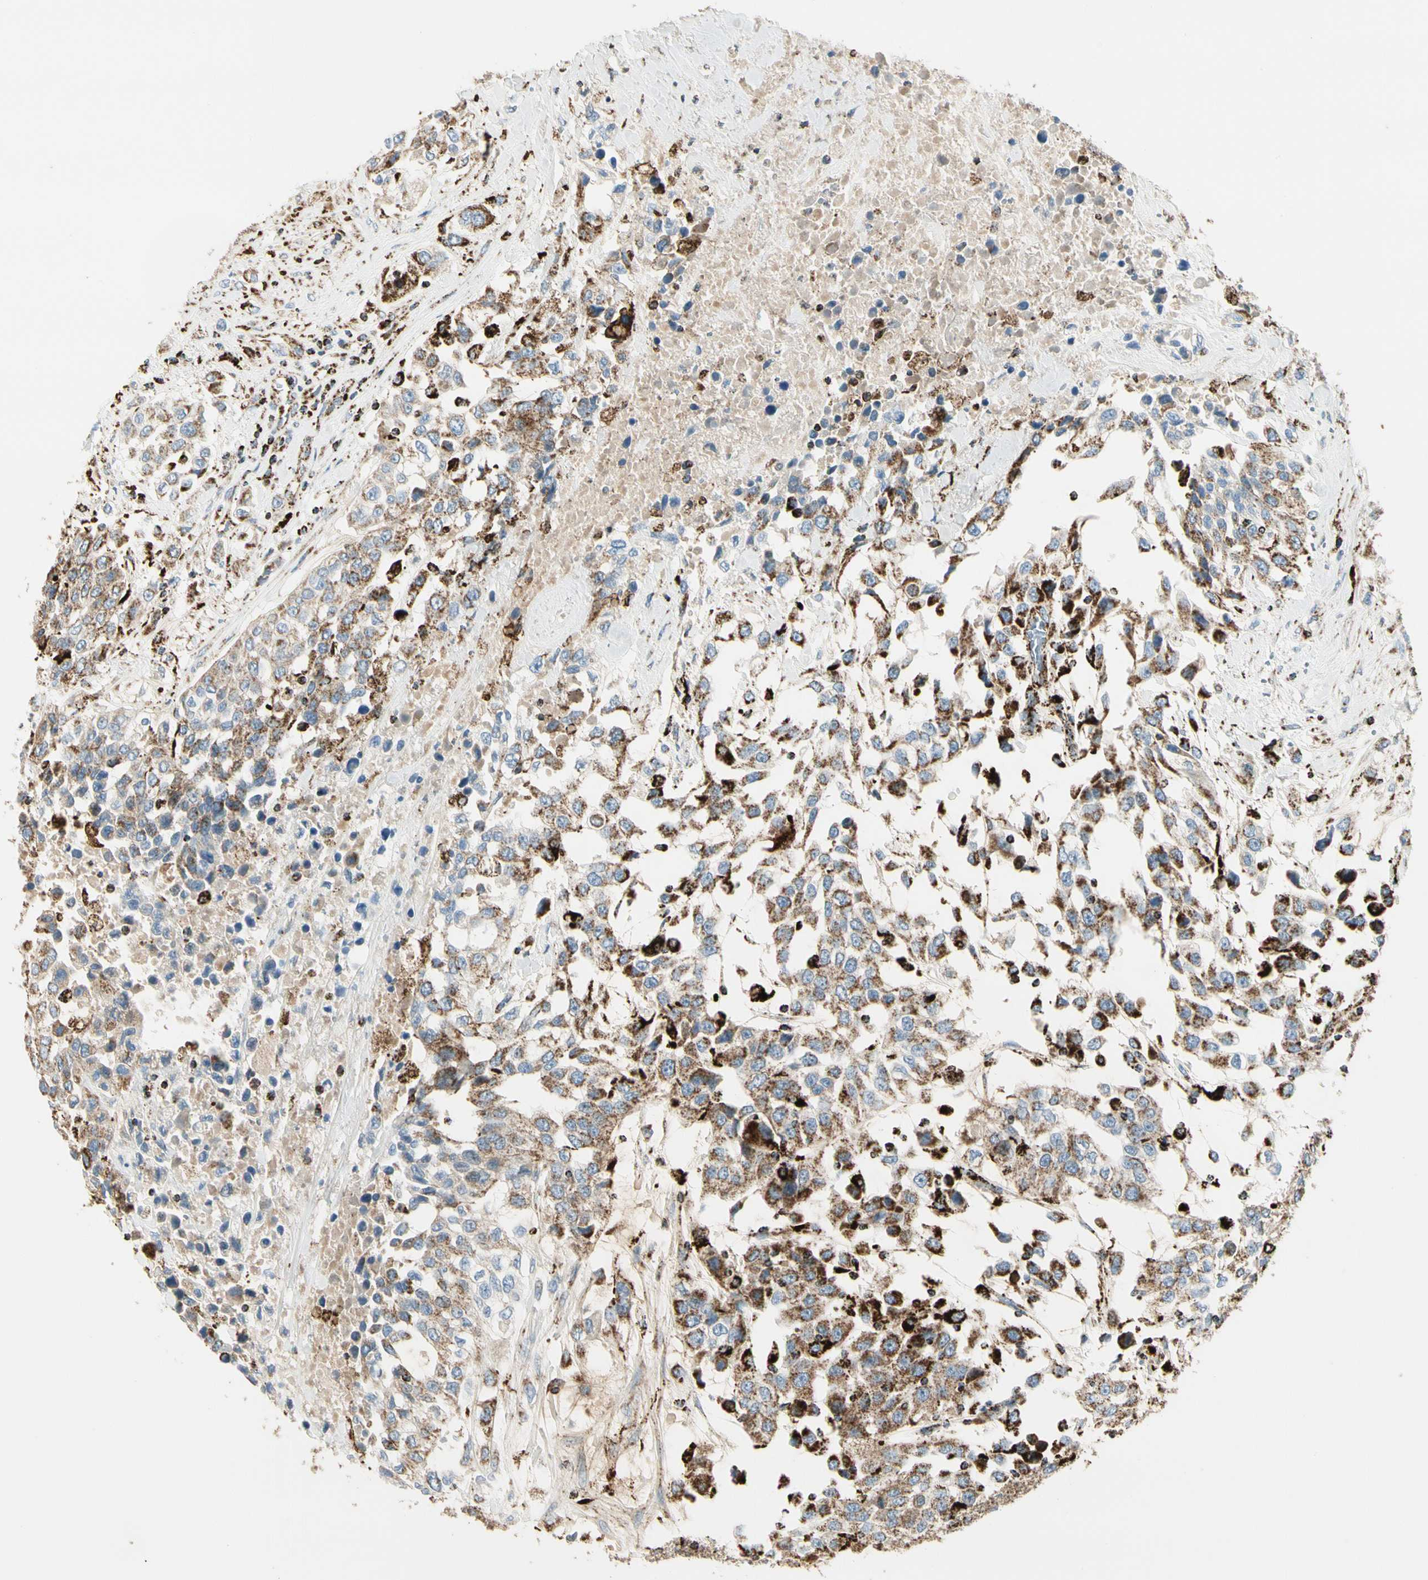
{"staining": {"intensity": "moderate", "quantity": ">75%", "location": "cytoplasmic/membranous"}, "tissue": "urothelial cancer", "cell_type": "Tumor cells", "image_type": "cancer", "snomed": [{"axis": "morphology", "description": "Urothelial carcinoma, High grade"}, {"axis": "topography", "description": "Urinary bladder"}], "caption": "Human urothelial cancer stained with a brown dye displays moderate cytoplasmic/membranous positive expression in approximately >75% of tumor cells.", "gene": "ME2", "patient": {"sex": "female", "age": 80}}